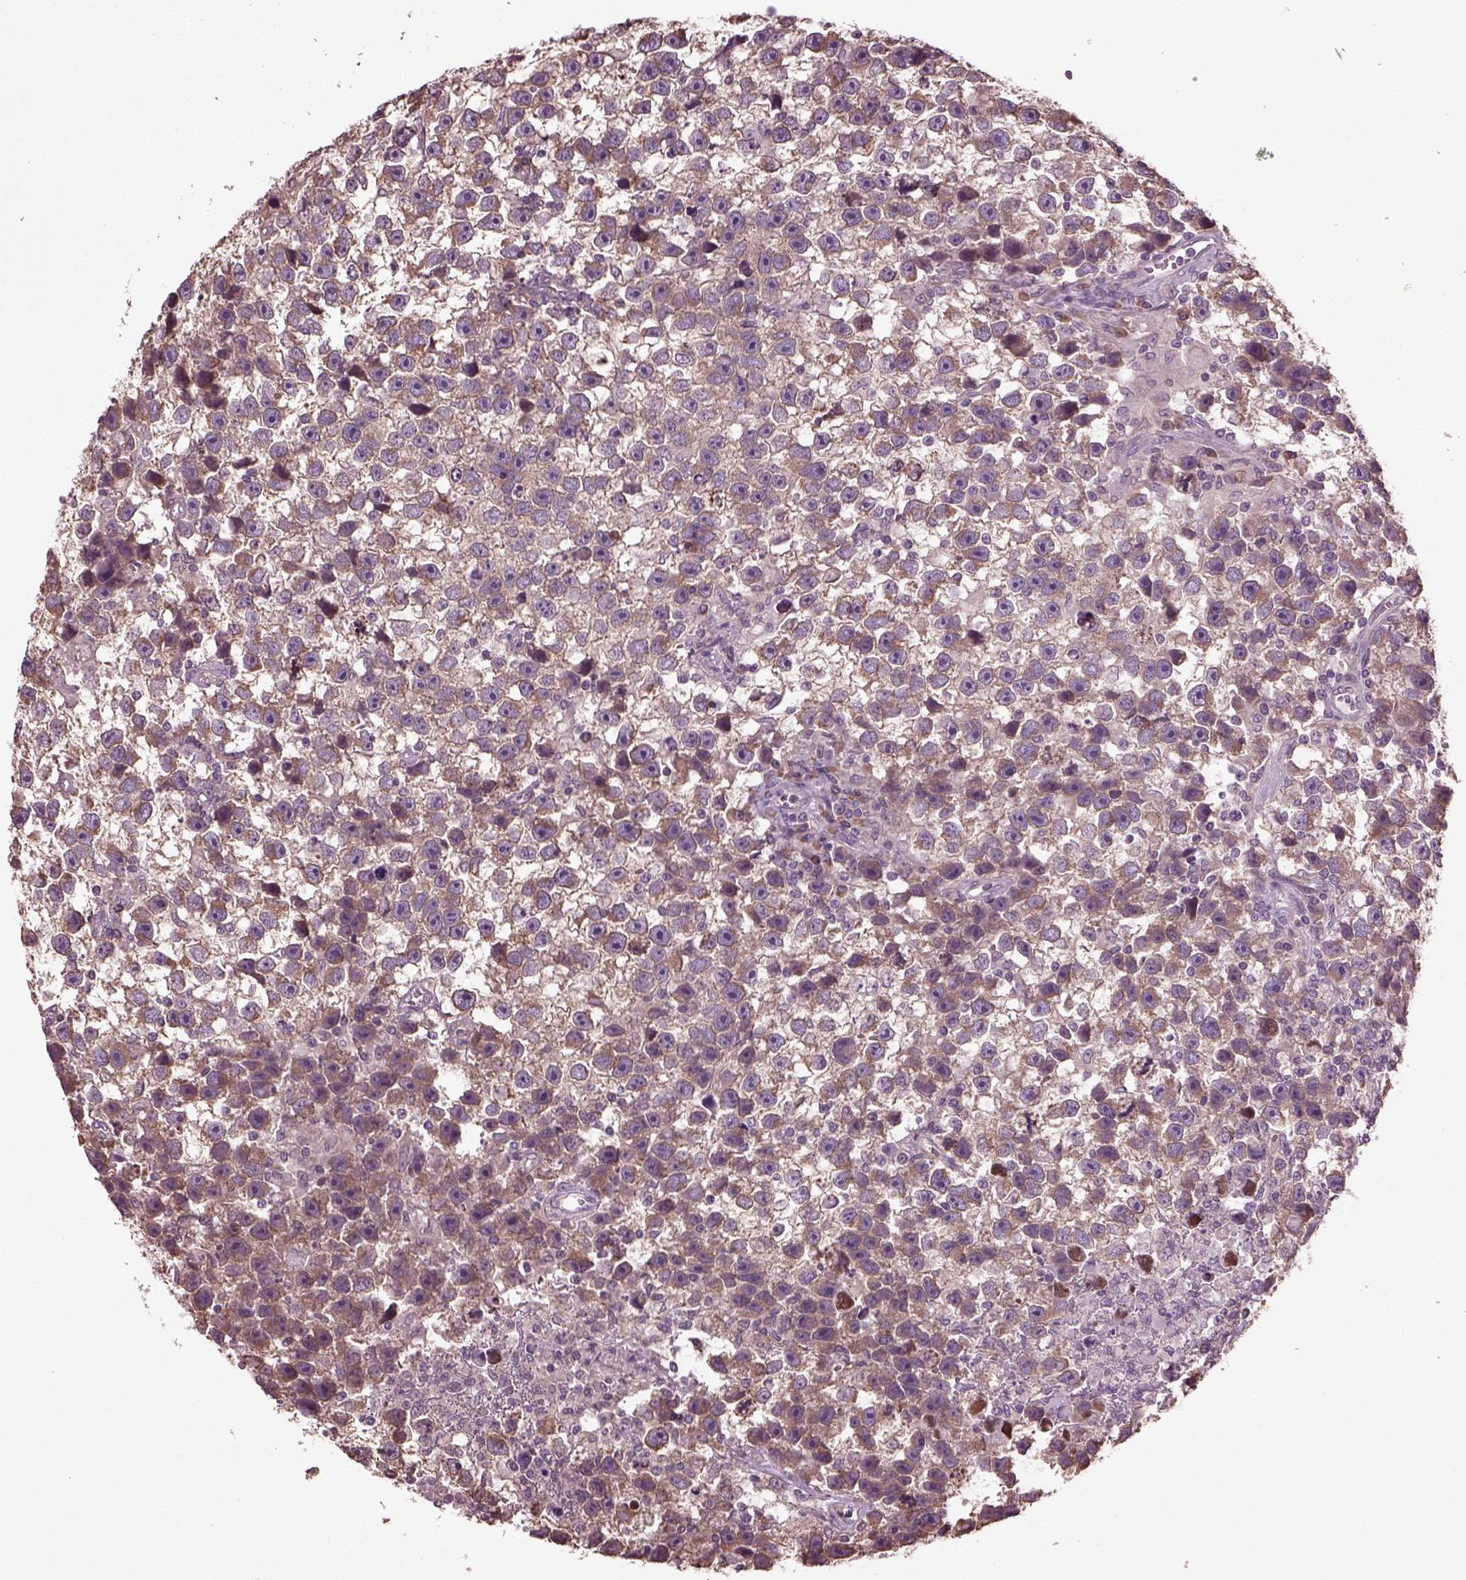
{"staining": {"intensity": "moderate", "quantity": ">75%", "location": "cytoplasmic/membranous"}, "tissue": "testis cancer", "cell_type": "Tumor cells", "image_type": "cancer", "snomed": [{"axis": "morphology", "description": "Seminoma, NOS"}, {"axis": "topography", "description": "Testis"}], "caption": "The photomicrograph shows staining of testis cancer (seminoma), revealing moderate cytoplasmic/membranous protein expression (brown color) within tumor cells. Immunohistochemistry (ihc) stains the protein in brown and the nuclei are stained blue.", "gene": "CABP5", "patient": {"sex": "male", "age": 43}}